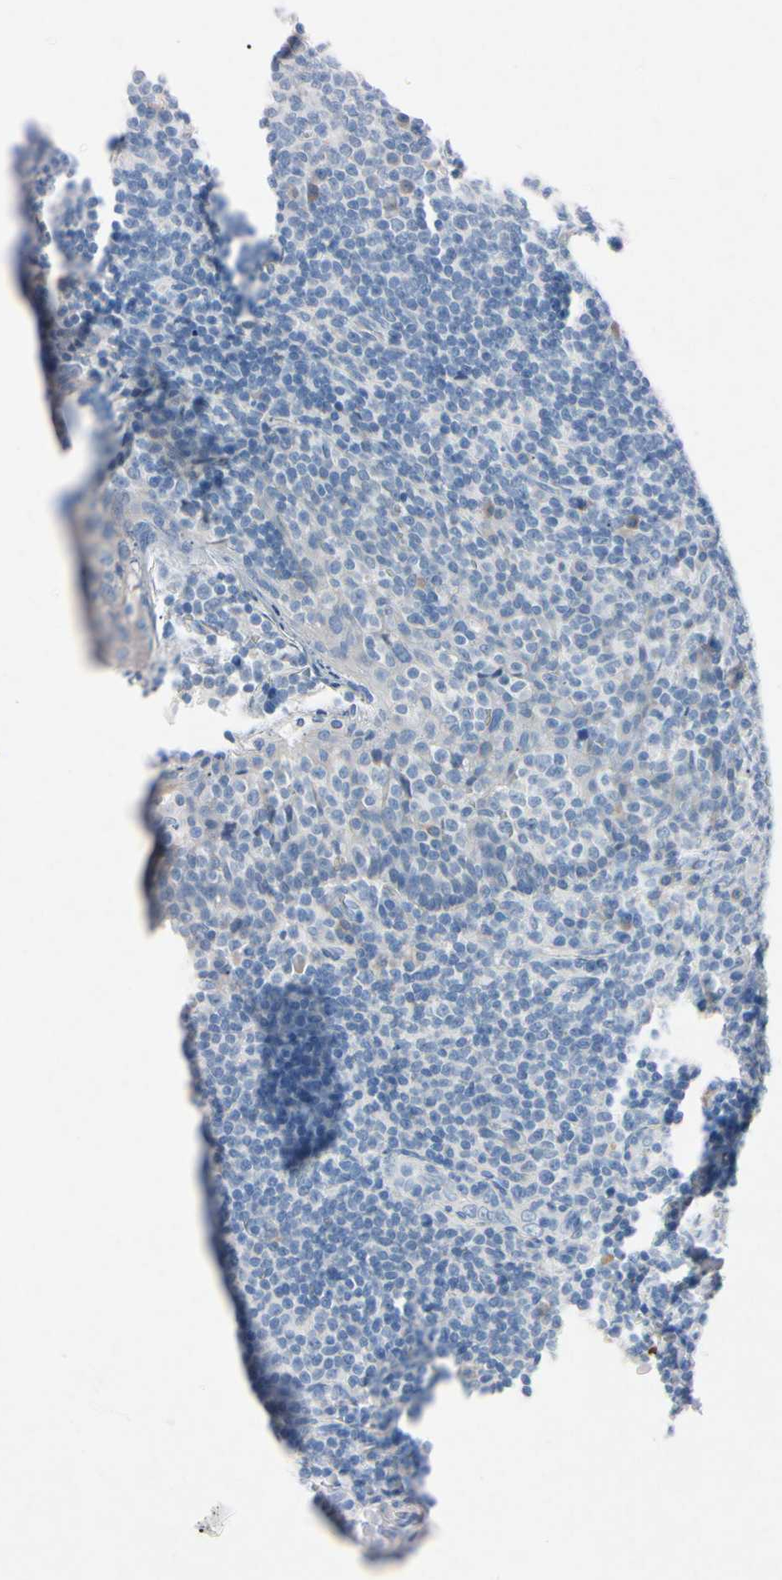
{"staining": {"intensity": "weak", "quantity": "<25%", "location": "cytoplasmic/membranous"}, "tissue": "tonsil", "cell_type": "Germinal center cells", "image_type": "normal", "snomed": [{"axis": "morphology", "description": "Normal tissue, NOS"}, {"axis": "topography", "description": "Tonsil"}], "caption": "This is a image of immunohistochemistry staining of normal tonsil, which shows no staining in germinal center cells.", "gene": "ELN", "patient": {"sex": "male", "age": 17}}